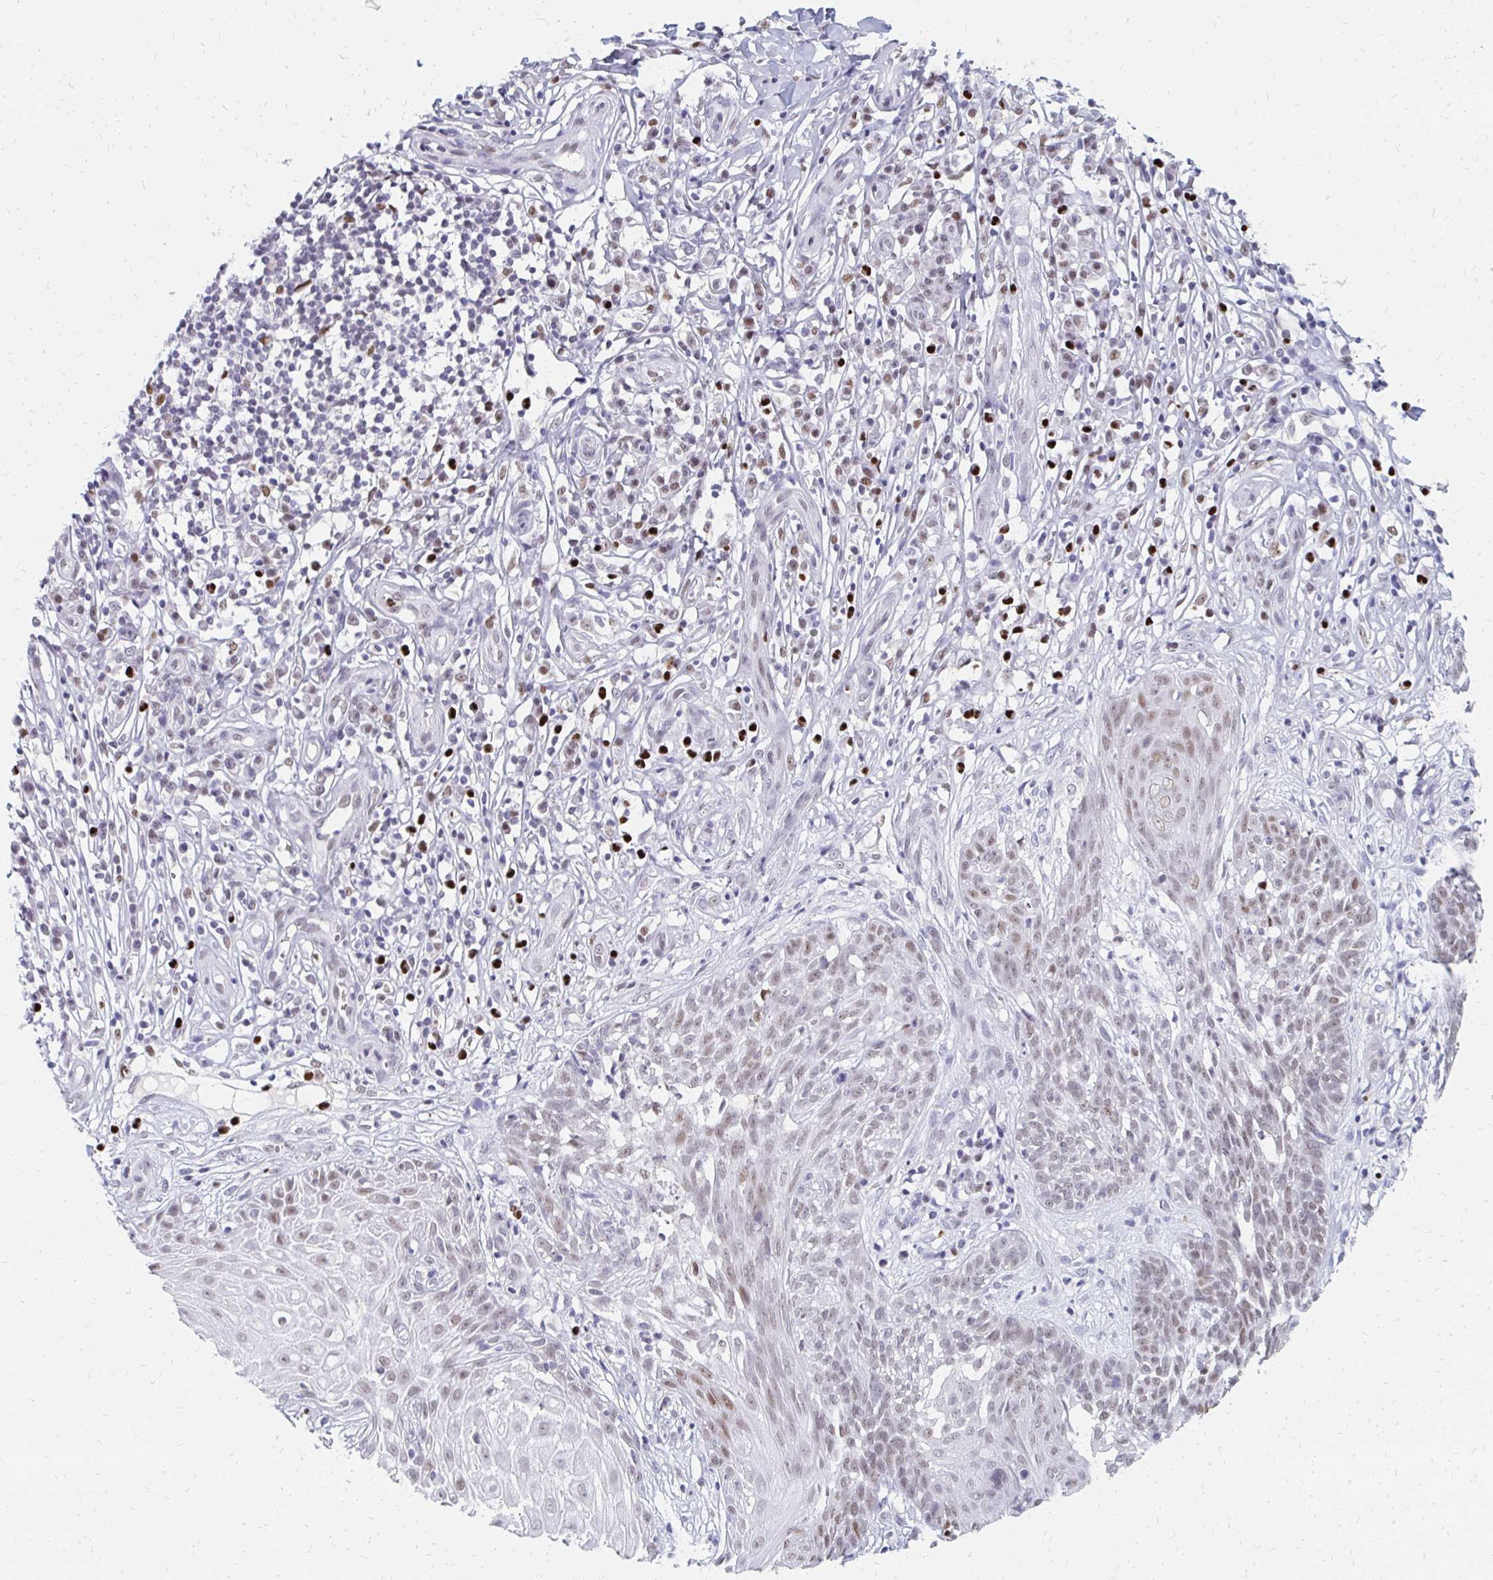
{"staining": {"intensity": "weak", "quantity": "25%-75%", "location": "nuclear"}, "tissue": "skin cancer", "cell_type": "Tumor cells", "image_type": "cancer", "snomed": [{"axis": "morphology", "description": "Basal cell carcinoma"}, {"axis": "topography", "description": "Skin"}, {"axis": "topography", "description": "Skin, foot"}], "caption": "Protein analysis of skin cancer (basal cell carcinoma) tissue shows weak nuclear staining in about 25%-75% of tumor cells.", "gene": "PLK3", "patient": {"sex": "female", "age": 86}}